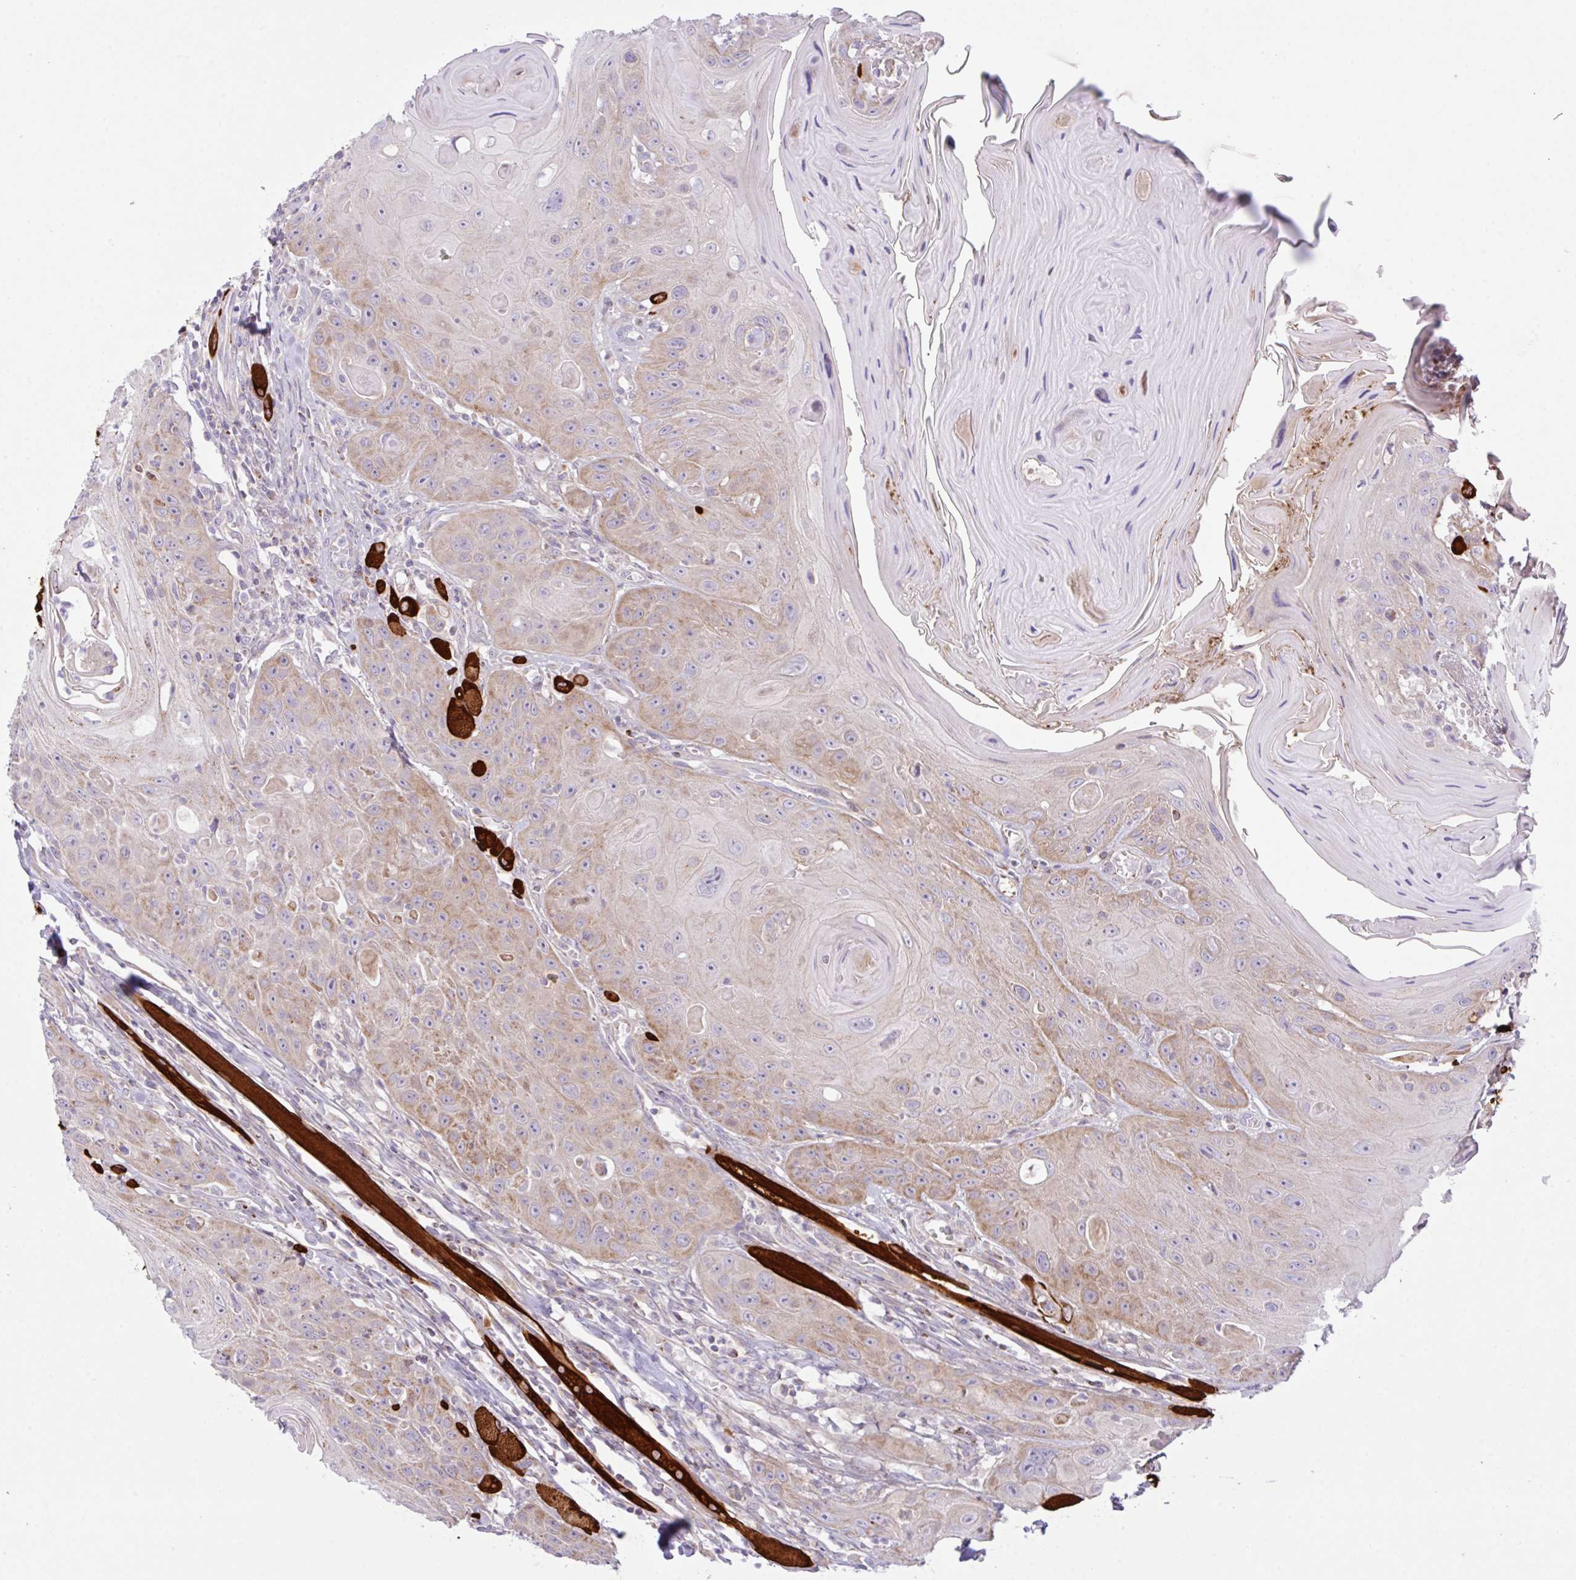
{"staining": {"intensity": "moderate", "quantity": "25%-75%", "location": "cytoplasmic/membranous"}, "tissue": "head and neck cancer", "cell_type": "Tumor cells", "image_type": "cancer", "snomed": [{"axis": "morphology", "description": "Squamous cell carcinoma, NOS"}, {"axis": "topography", "description": "Head-Neck"}], "caption": "Immunohistochemical staining of squamous cell carcinoma (head and neck) displays moderate cytoplasmic/membranous protein positivity in approximately 25%-75% of tumor cells.", "gene": "CHDH", "patient": {"sex": "female", "age": 59}}